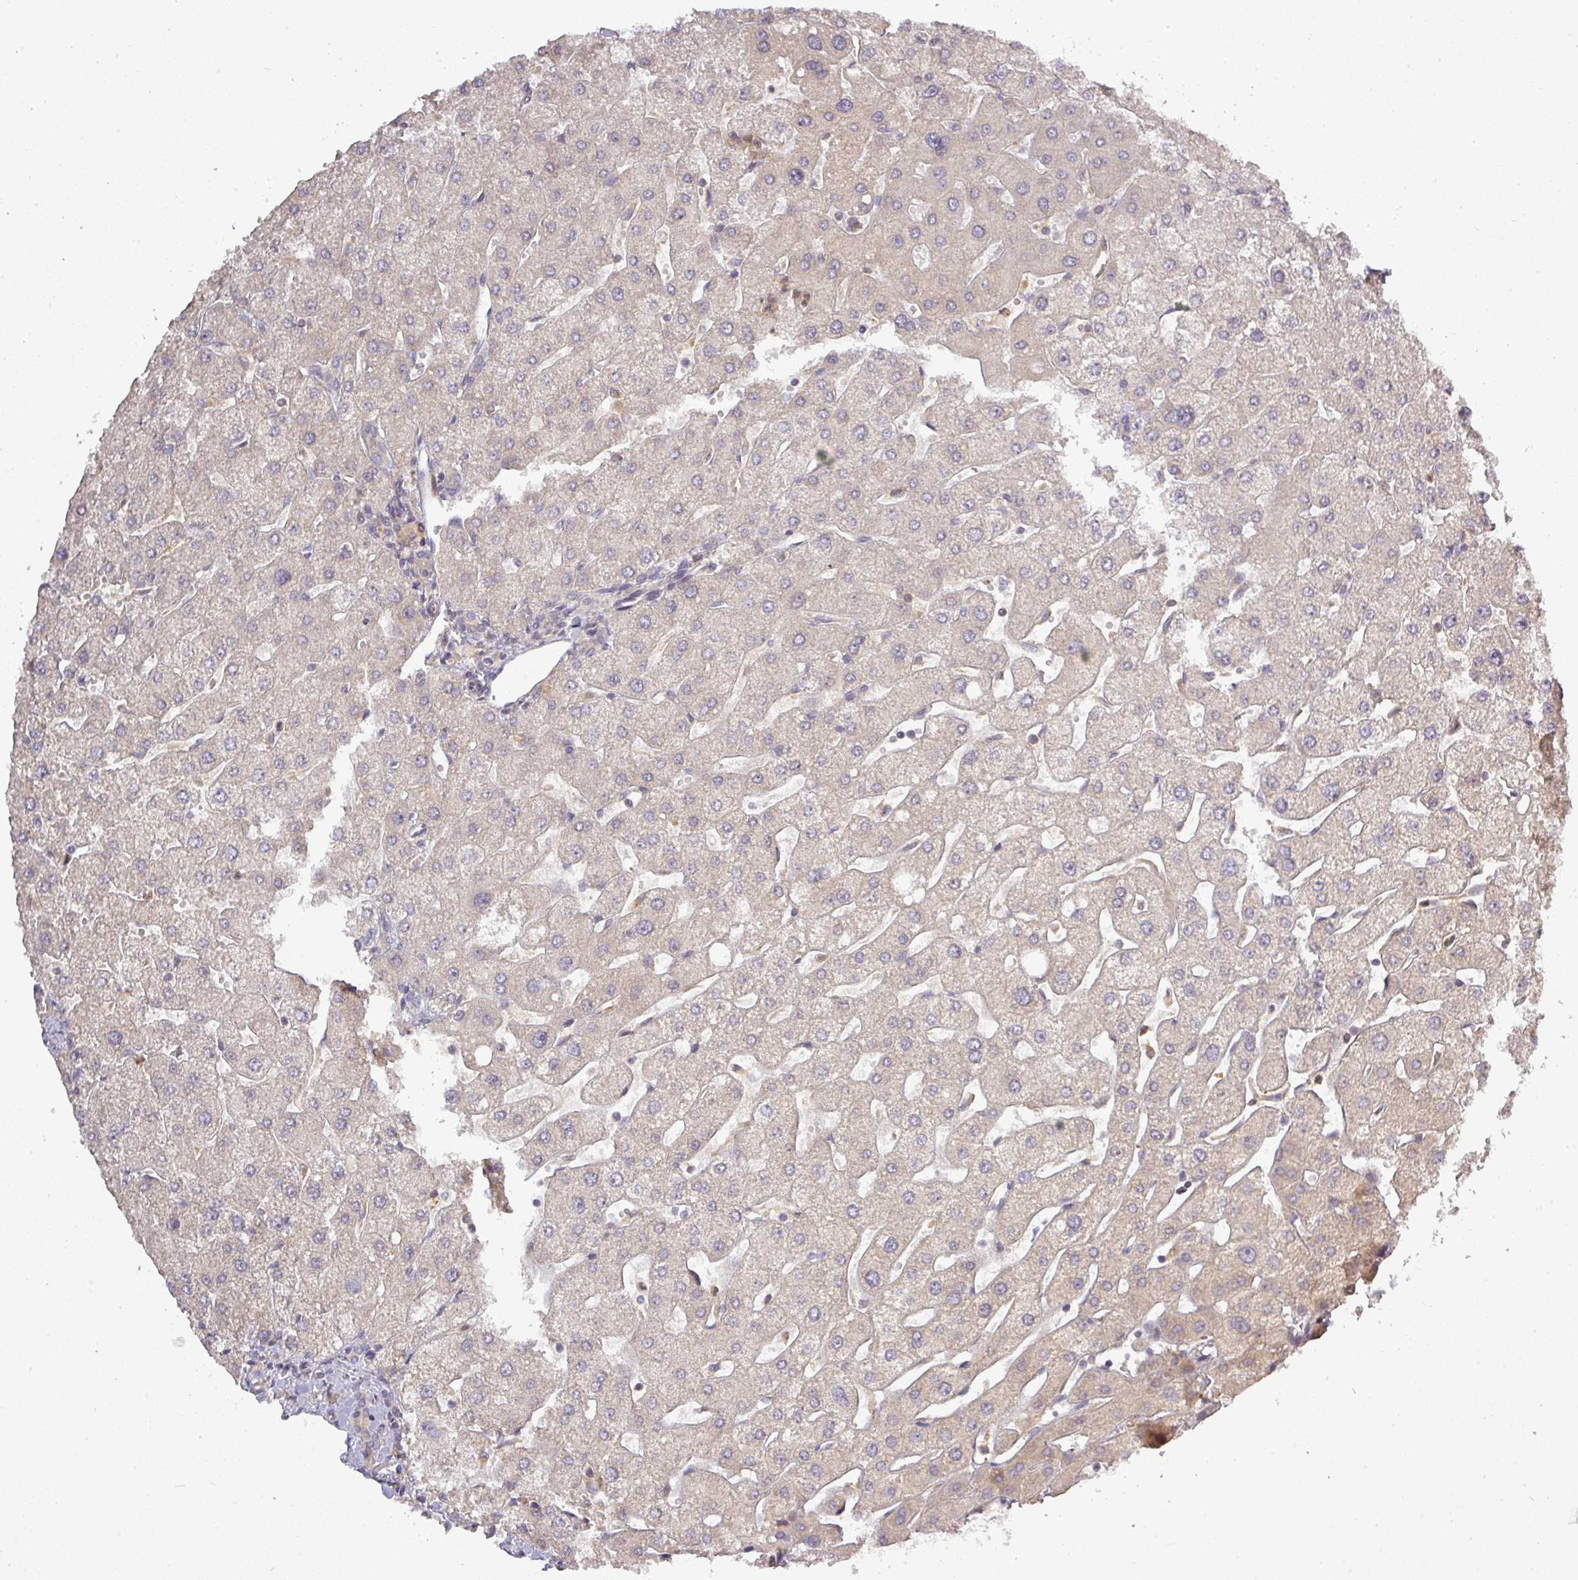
{"staining": {"intensity": "negative", "quantity": "none", "location": "none"}, "tissue": "liver", "cell_type": "Cholangiocytes", "image_type": "normal", "snomed": [{"axis": "morphology", "description": "Normal tissue, NOS"}, {"axis": "topography", "description": "Liver"}], "caption": "Immunohistochemical staining of unremarkable liver exhibits no significant expression in cholangiocytes.", "gene": "NIN", "patient": {"sex": "male", "age": 67}}